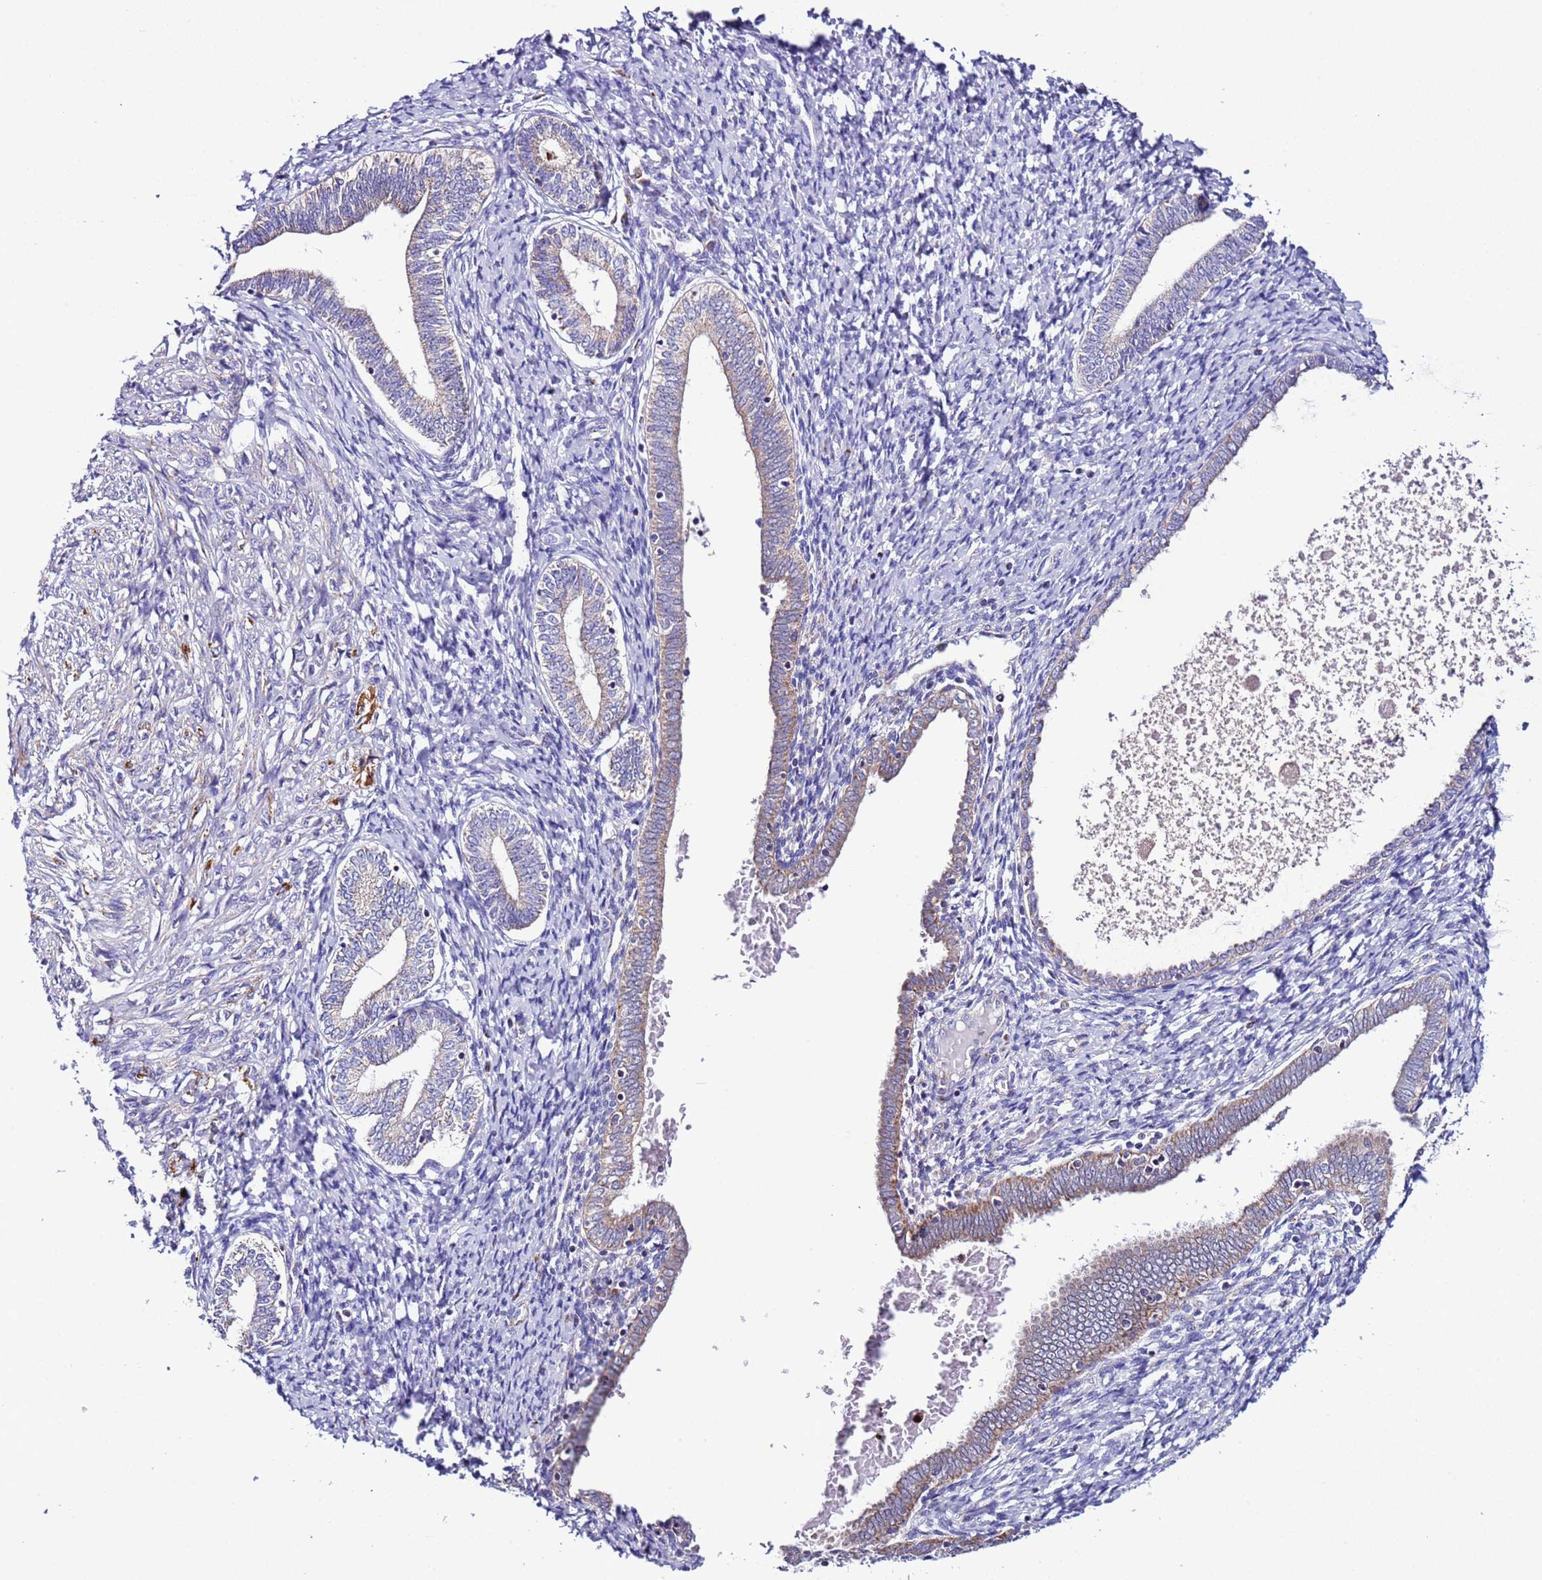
{"staining": {"intensity": "negative", "quantity": "none", "location": "none"}, "tissue": "endometrium", "cell_type": "Cells in endometrial stroma", "image_type": "normal", "snomed": [{"axis": "morphology", "description": "Normal tissue, NOS"}, {"axis": "topography", "description": "Endometrium"}], "caption": "Immunohistochemical staining of benign human endometrium displays no significant staining in cells in endometrial stroma. (DAB immunohistochemistry with hematoxylin counter stain).", "gene": "UEVLD", "patient": {"sex": "female", "age": 72}}